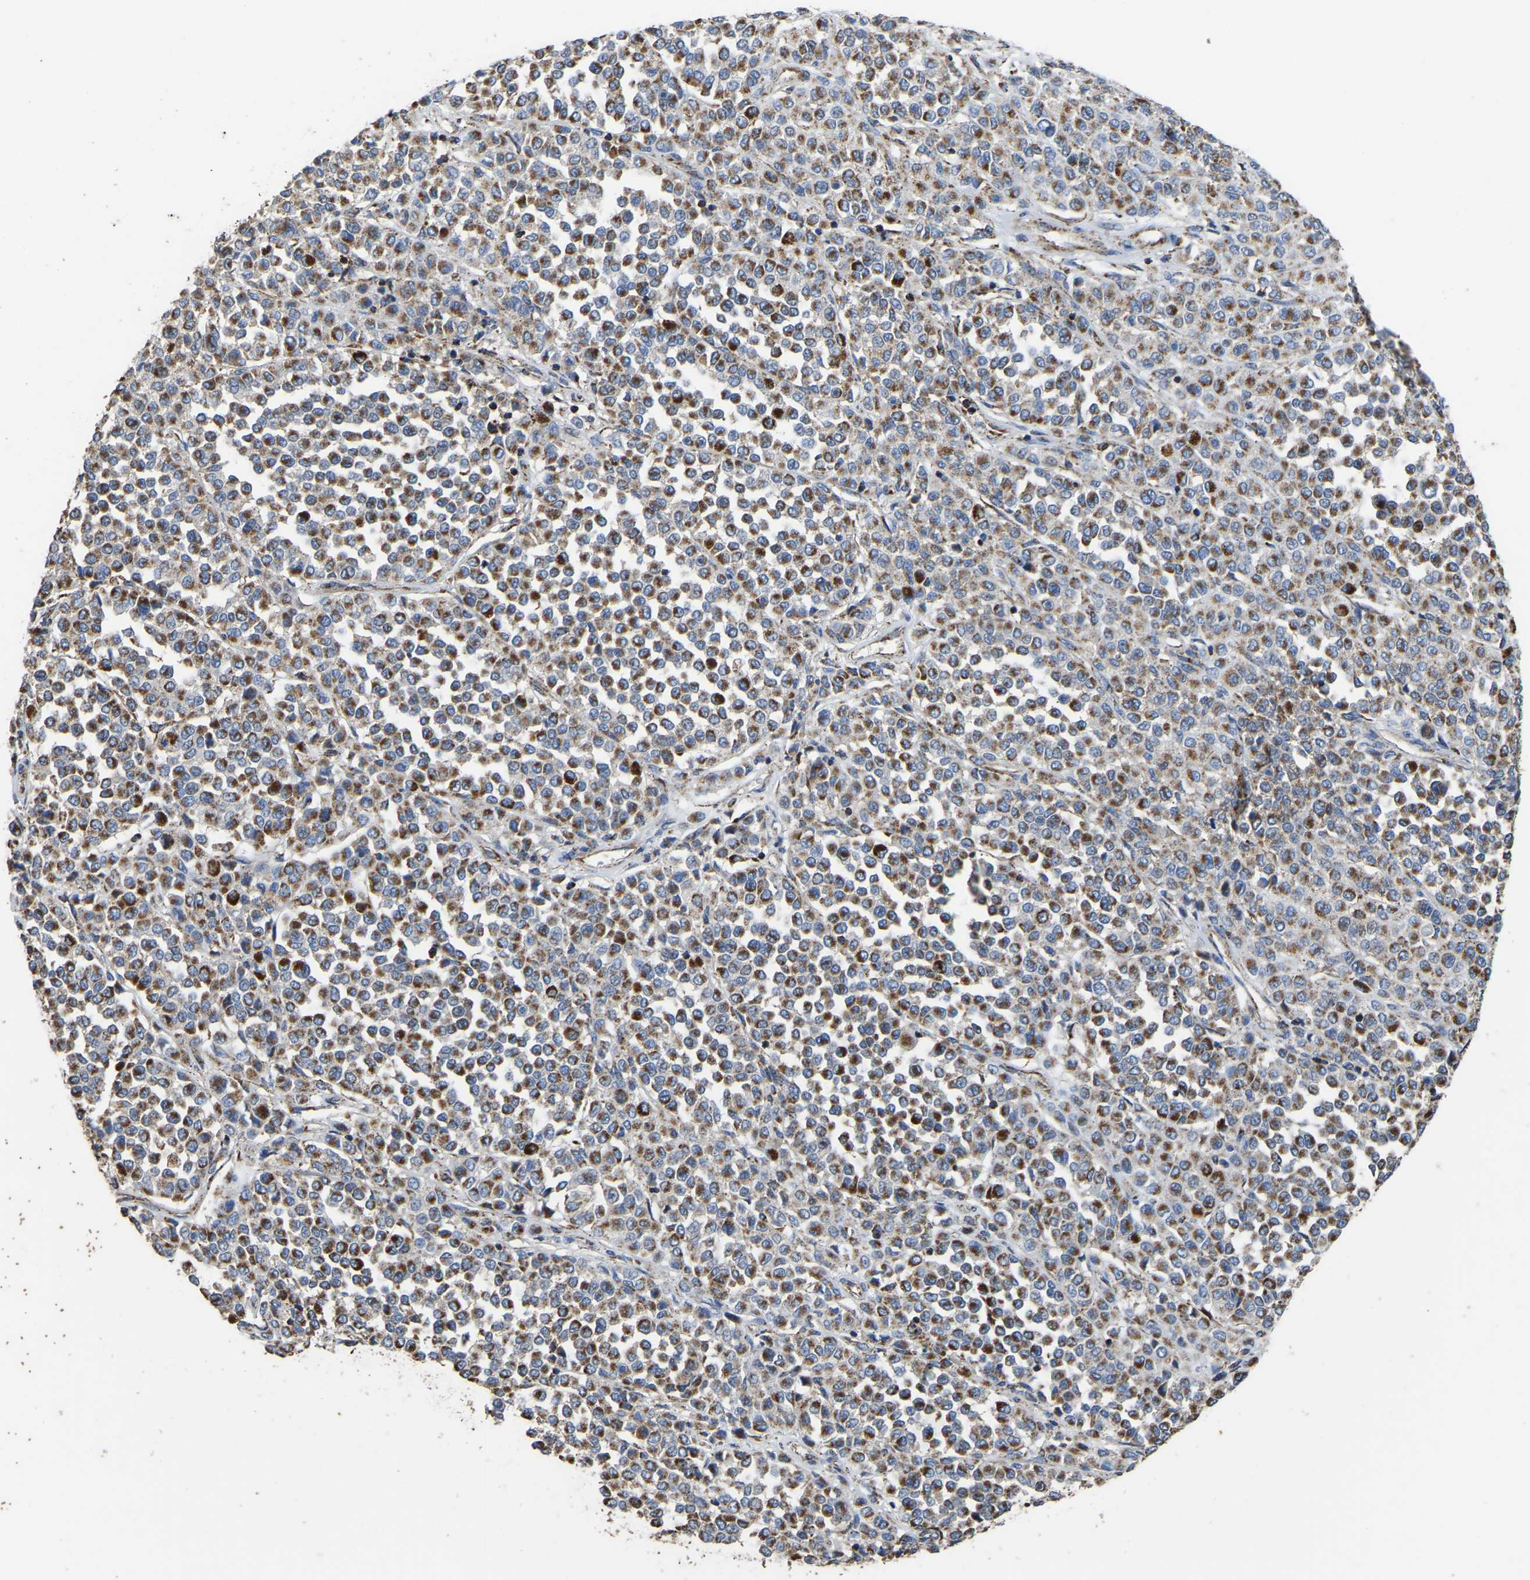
{"staining": {"intensity": "moderate", "quantity": ">75%", "location": "cytoplasmic/membranous"}, "tissue": "melanoma", "cell_type": "Tumor cells", "image_type": "cancer", "snomed": [{"axis": "morphology", "description": "Malignant melanoma, Metastatic site"}, {"axis": "topography", "description": "Pancreas"}], "caption": "An immunohistochemistry image of tumor tissue is shown. Protein staining in brown labels moderate cytoplasmic/membranous positivity in malignant melanoma (metastatic site) within tumor cells. (DAB IHC, brown staining for protein, blue staining for nuclei).", "gene": "ETFA", "patient": {"sex": "female", "age": 30}}